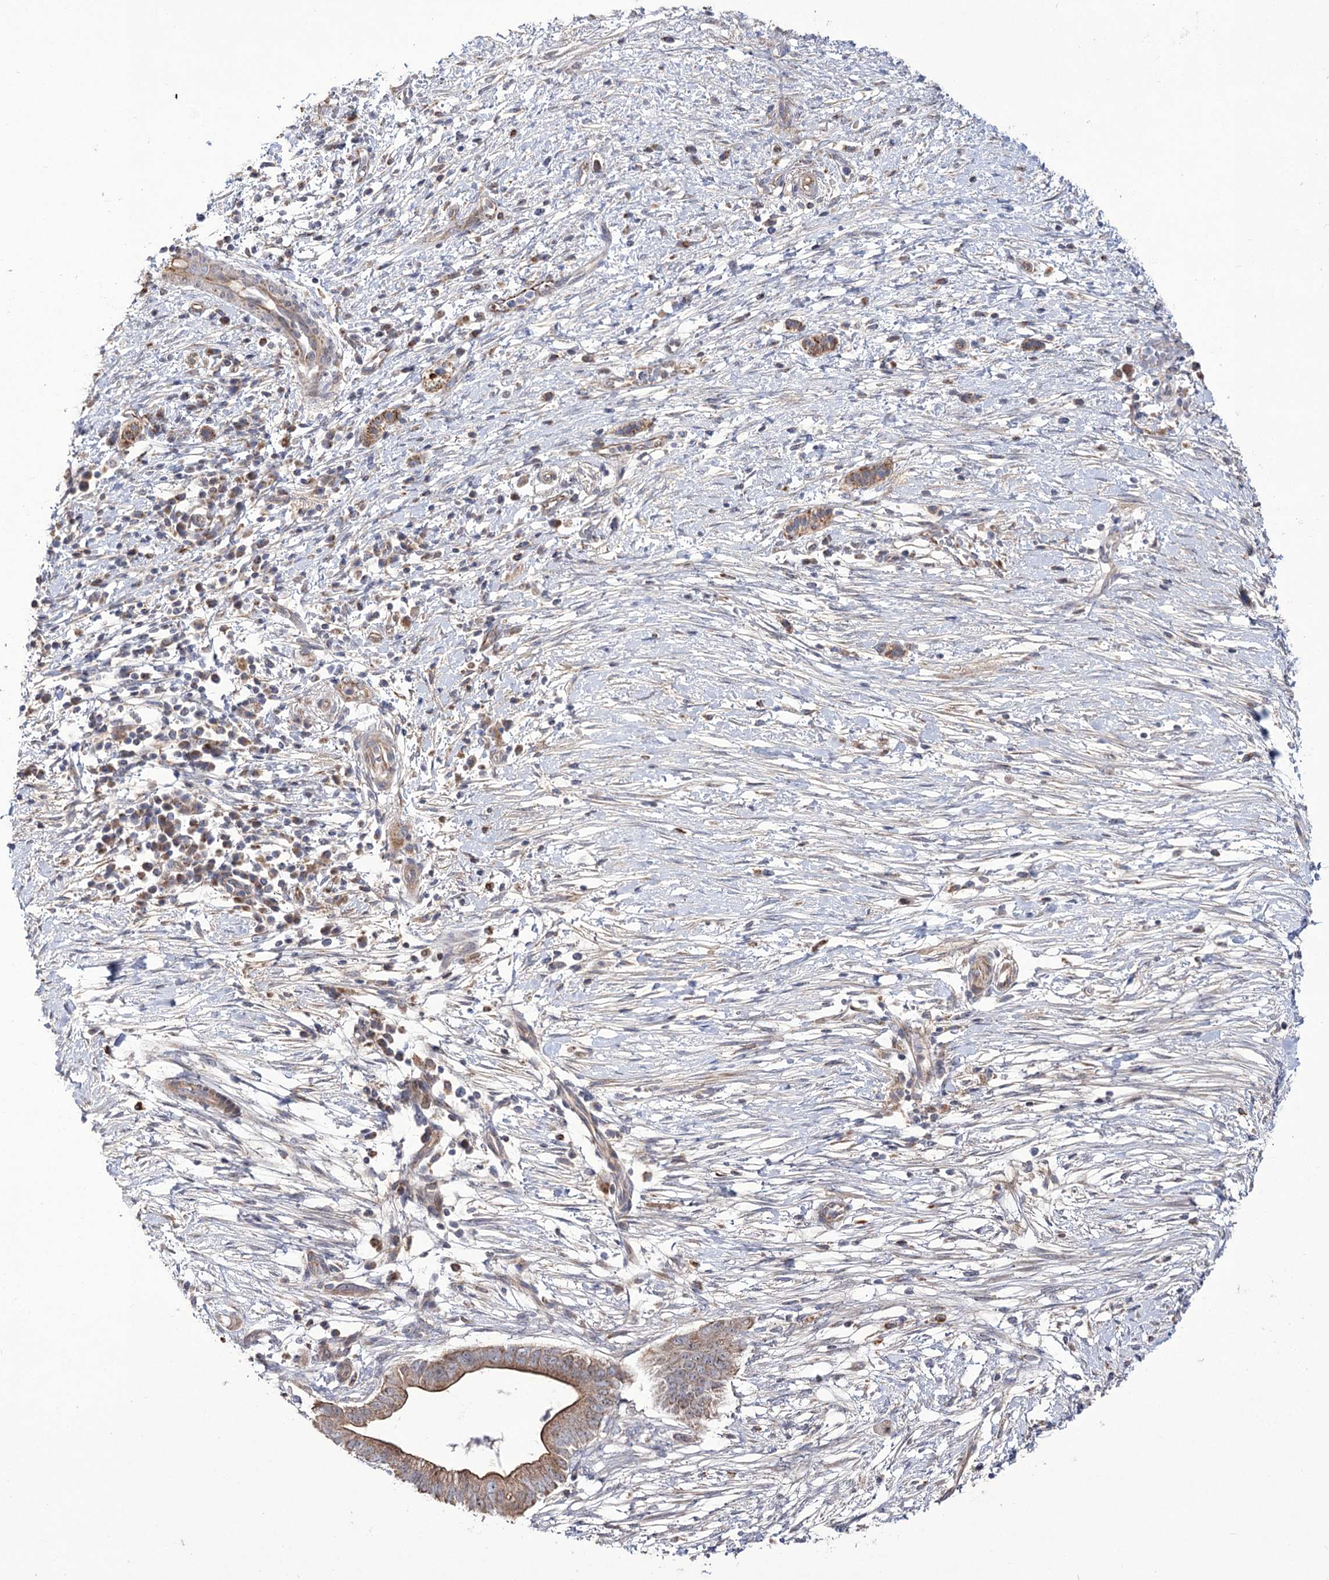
{"staining": {"intensity": "moderate", "quantity": ">75%", "location": "cytoplasmic/membranous"}, "tissue": "pancreatic cancer", "cell_type": "Tumor cells", "image_type": "cancer", "snomed": [{"axis": "morphology", "description": "Adenocarcinoma, NOS"}, {"axis": "topography", "description": "Pancreas"}], "caption": "Immunohistochemical staining of adenocarcinoma (pancreatic) displays medium levels of moderate cytoplasmic/membranous staining in approximately >75% of tumor cells.", "gene": "ECHDC3", "patient": {"sex": "male", "age": 68}}